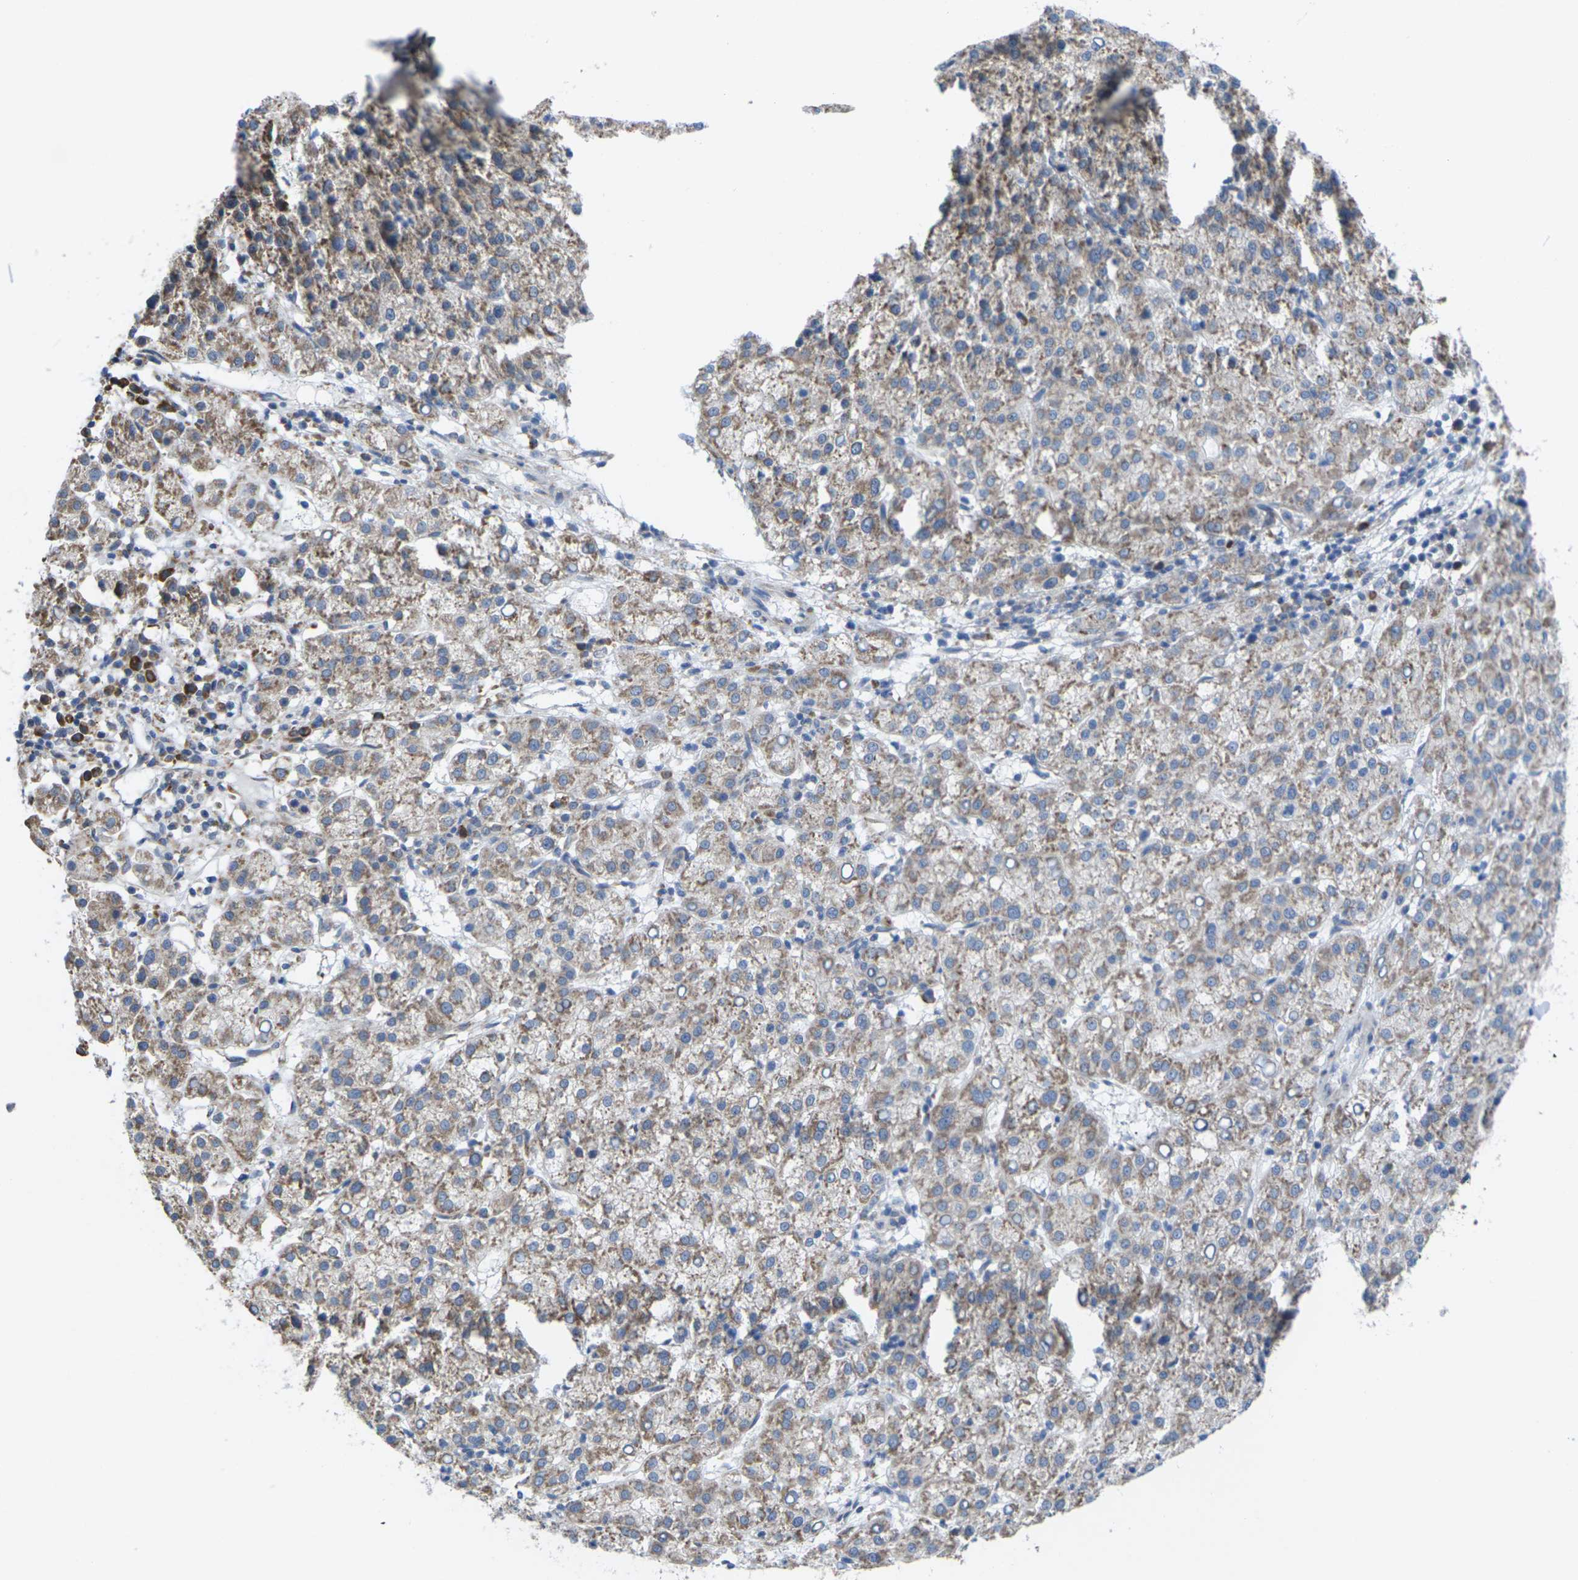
{"staining": {"intensity": "moderate", "quantity": "25%-75%", "location": "cytoplasmic/membranous"}, "tissue": "liver cancer", "cell_type": "Tumor cells", "image_type": "cancer", "snomed": [{"axis": "morphology", "description": "Carcinoma, Hepatocellular, NOS"}, {"axis": "topography", "description": "Liver"}], "caption": "Protein staining of liver cancer tissue demonstrates moderate cytoplasmic/membranous staining in about 25%-75% of tumor cells. (IHC, brightfield microscopy, high magnification).", "gene": "PDZK1IP1", "patient": {"sex": "female", "age": 58}}